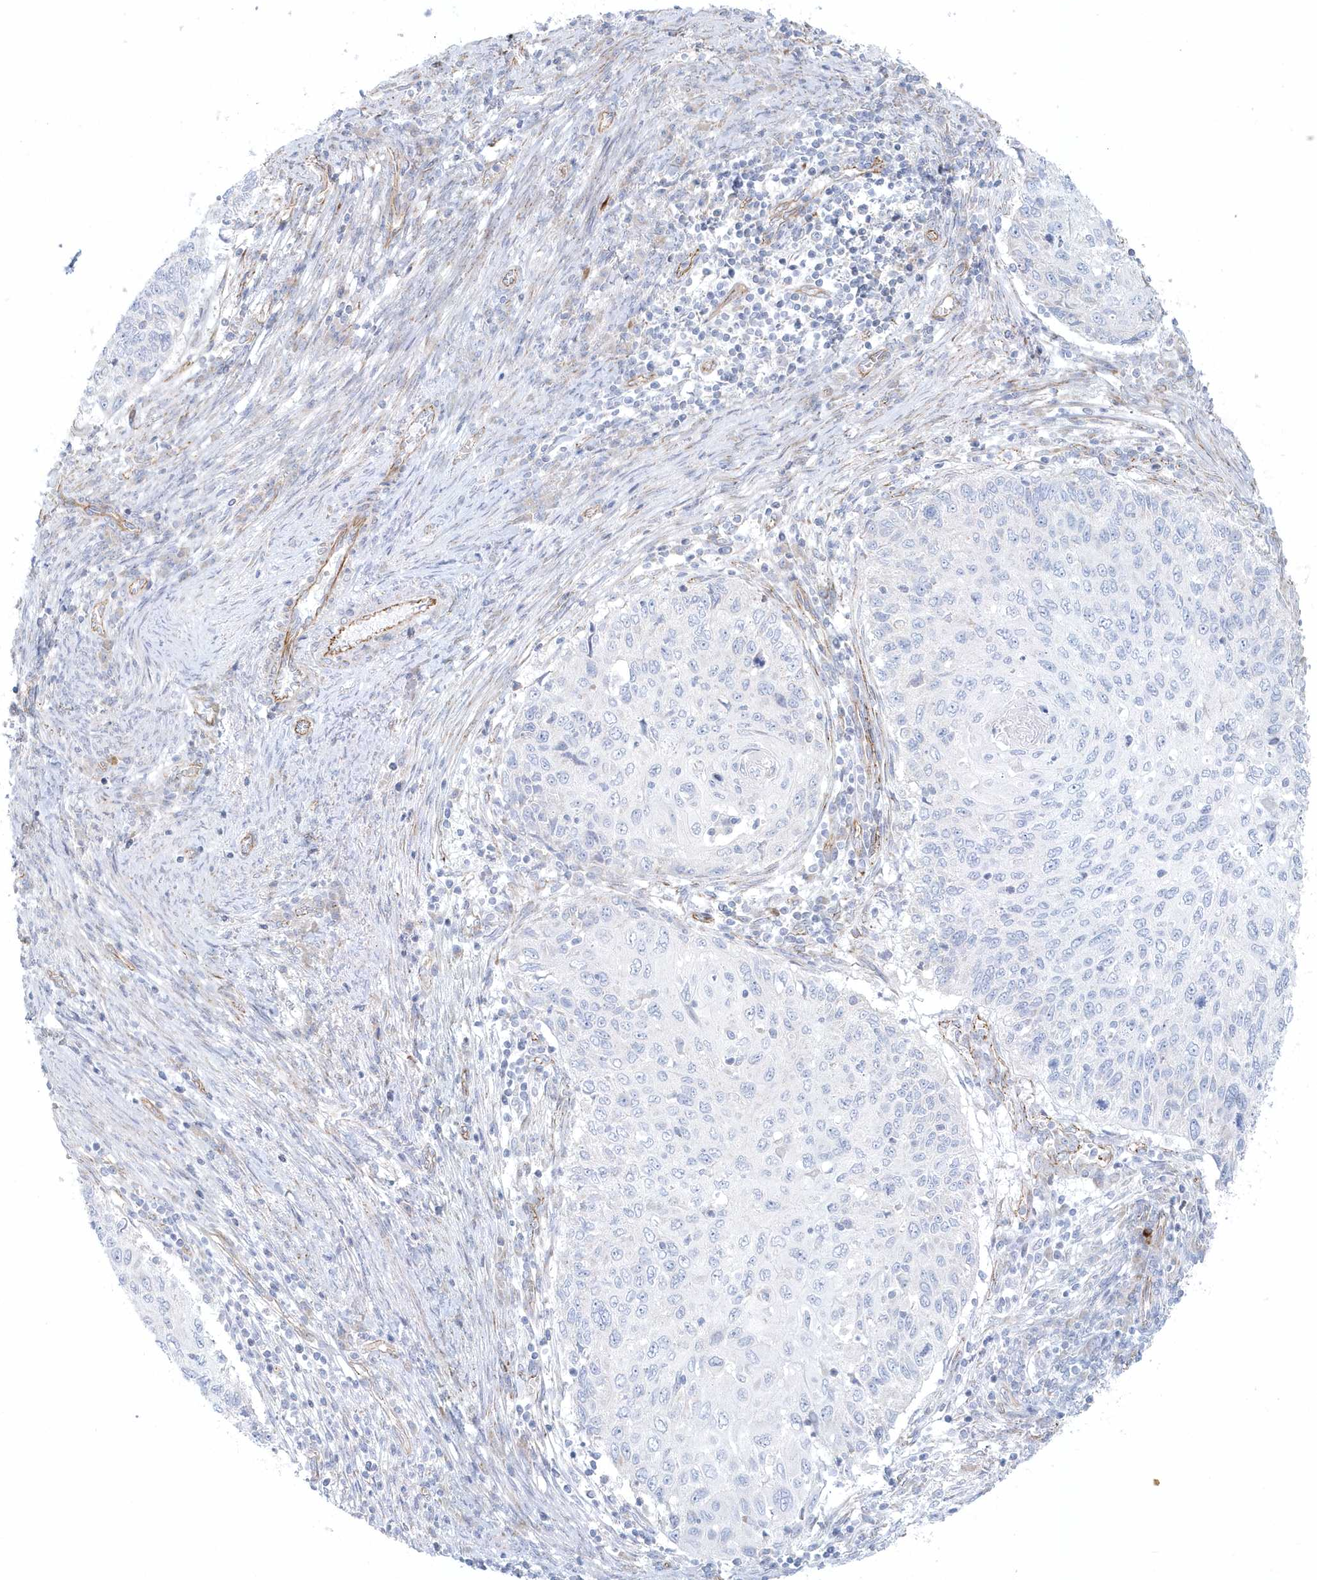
{"staining": {"intensity": "negative", "quantity": "none", "location": "none"}, "tissue": "cervical cancer", "cell_type": "Tumor cells", "image_type": "cancer", "snomed": [{"axis": "morphology", "description": "Squamous cell carcinoma, NOS"}, {"axis": "topography", "description": "Cervix"}], "caption": "Immunohistochemistry (IHC) histopathology image of neoplastic tissue: cervical squamous cell carcinoma stained with DAB (3,3'-diaminobenzidine) shows no significant protein positivity in tumor cells.", "gene": "GPR152", "patient": {"sex": "female", "age": 70}}